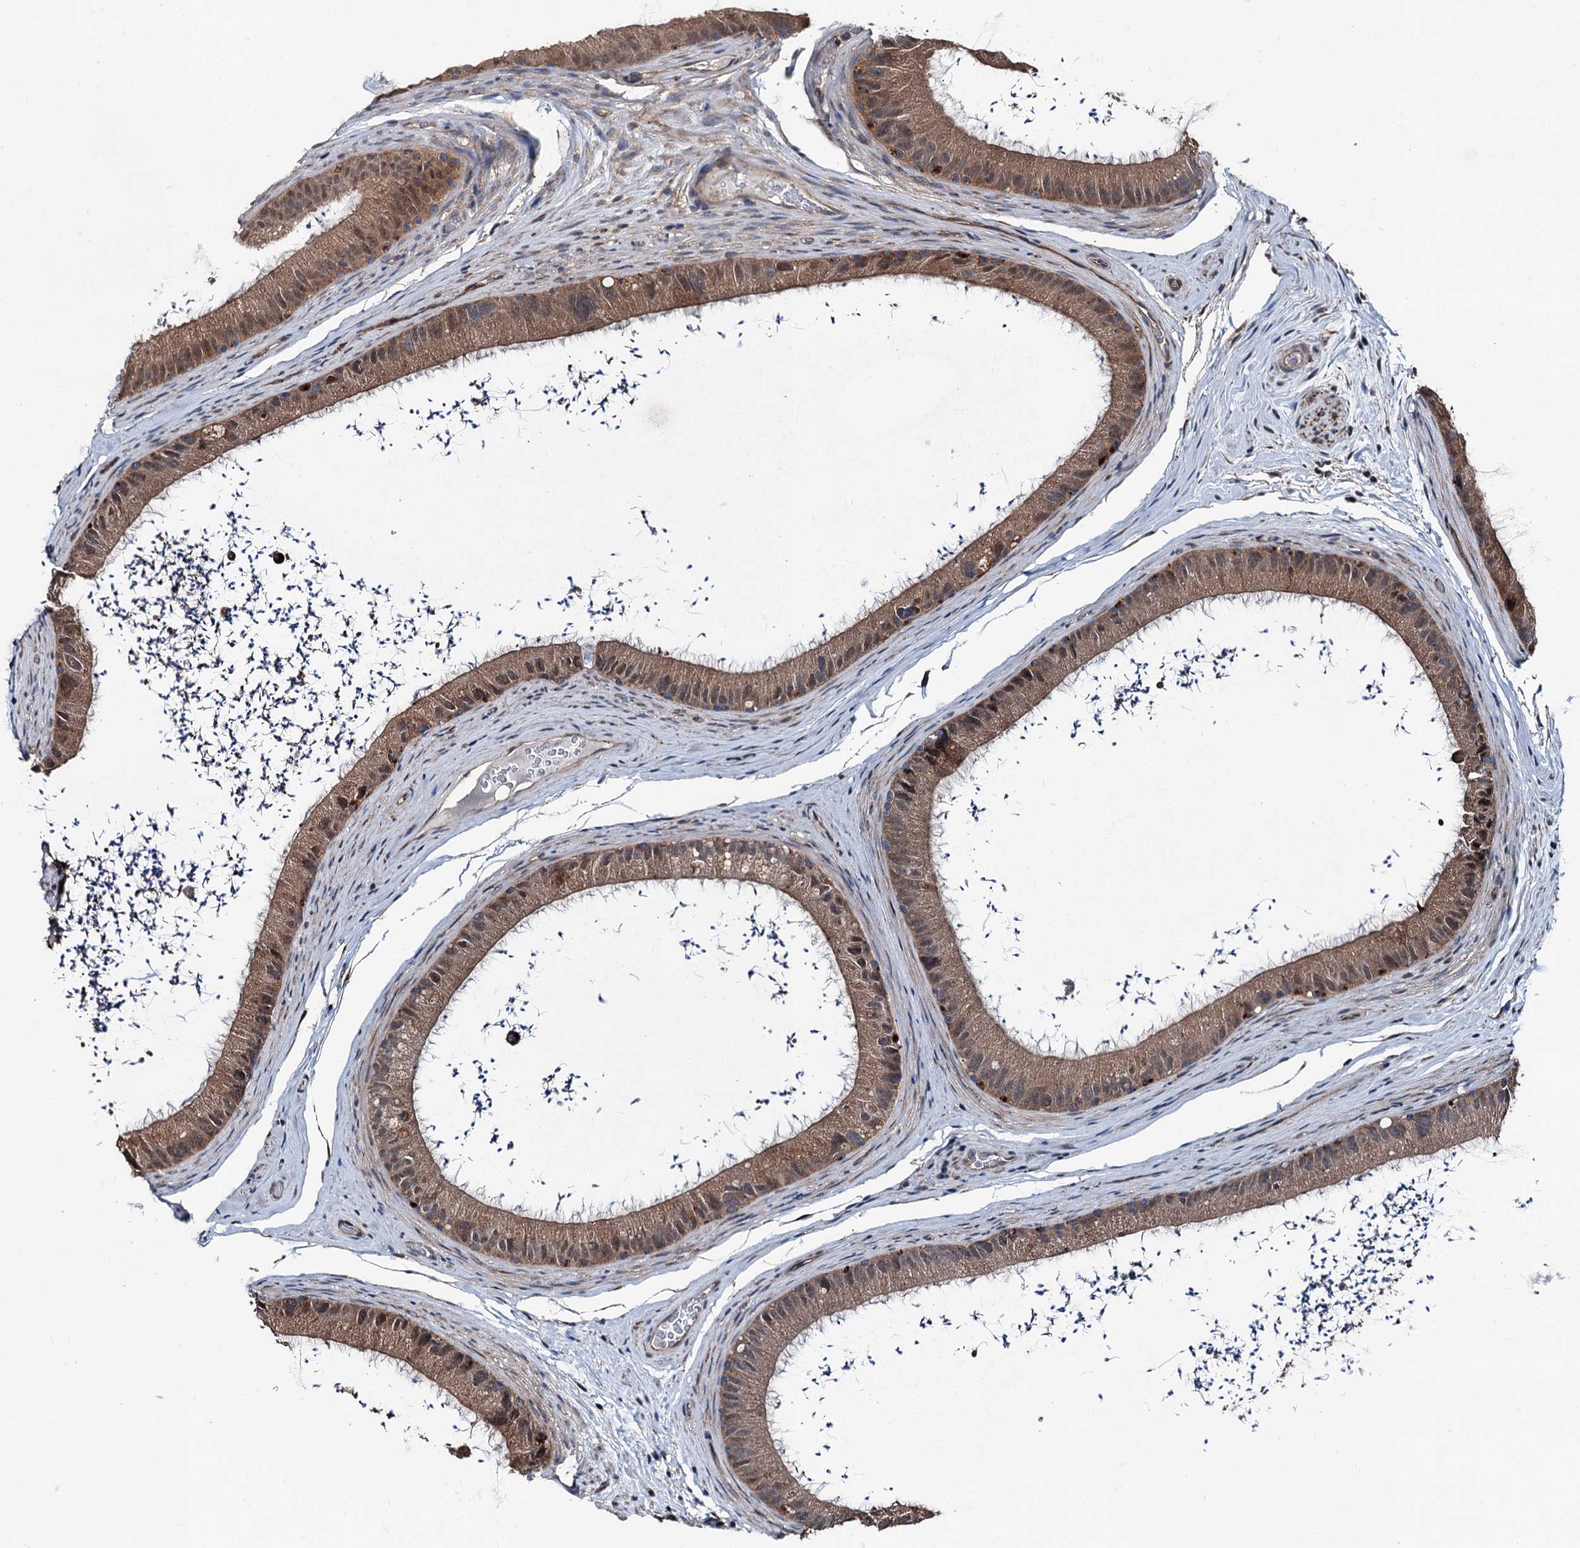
{"staining": {"intensity": "moderate", "quantity": "25%-75%", "location": "cytoplasmic/membranous,nuclear"}, "tissue": "epididymis", "cell_type": "Glandular cells", "image_type": "normal", "snomed": [{"axis": "morphology", "description": "Normal tissue, NOS"}, {"axis": "topography", "description": "Epididymis, spermatic cord, NOS"}], "caption": "Immunohistochemistry of normal epididymis exhibits medium levels of moderate cytoplasmic/membranous,nuclear expression in about 25%-75% of glandular cells. The staining was performed using DAB to visualize the protein expression in brown, while the nuclei were stained in blue with hematoxylin (Magnification: 20x).", "gene": "PSMD13", "patient": {"sex": "male", "age": 50}}